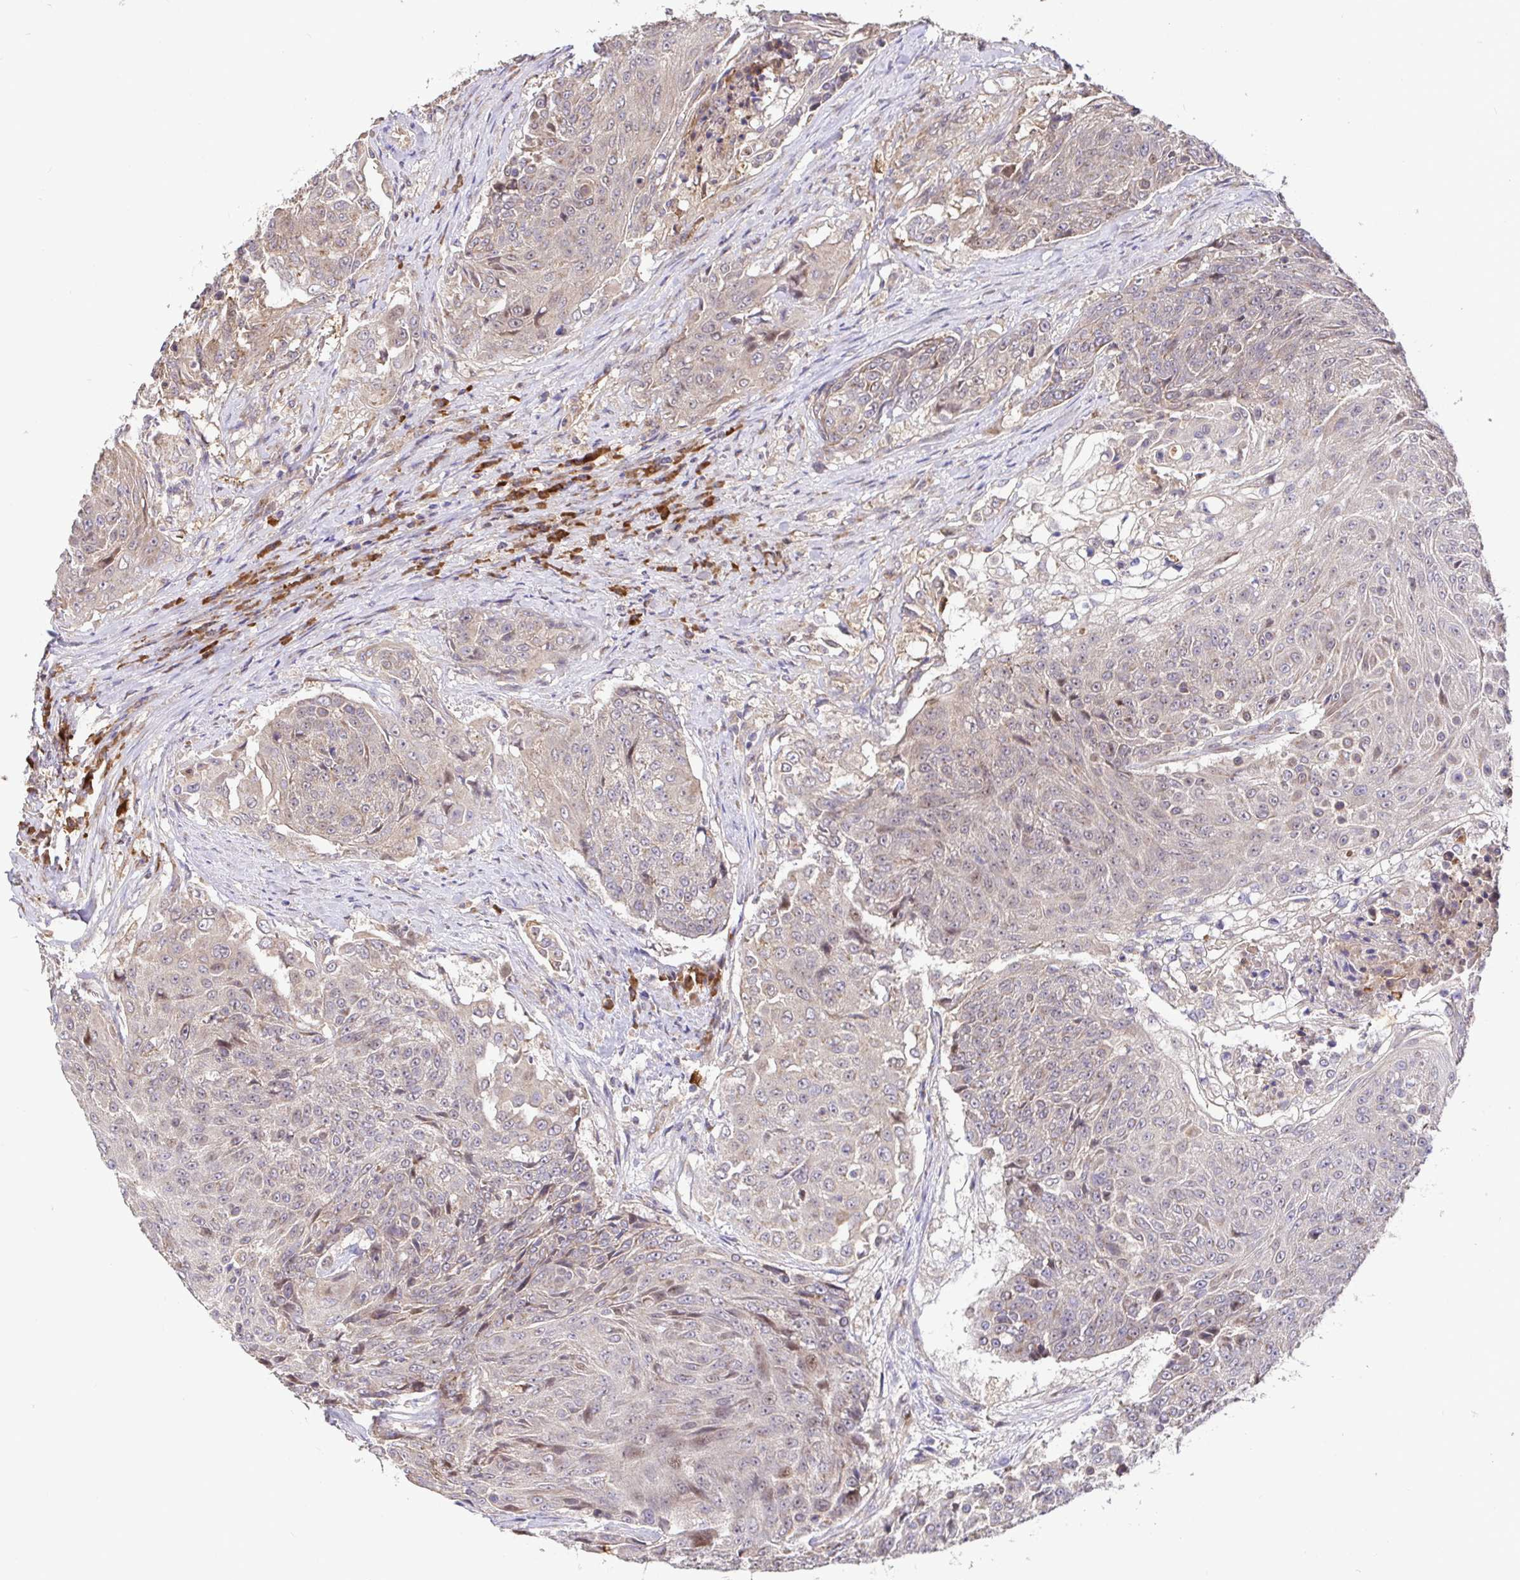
{"staining": {"intensity": "weak", "quantity": "<25%", "location": "cytoplasmic/membranous"}, "tissue": "urothelial cancer", "cell_type": "Tumor cells", "image_type": "cancer", "snomed": [{"axis": "morphology", "description": "Urothelial carcinoma, High grade"}, {"axis": "topography", "description": "Urinary bladder"}], "caption": "Photomicrograph shows no significant protein expression in tumor cells of urothelial carcinoma (high-grade).", "gene": "ELP1", "patient": {"sex": "female", "age": 63}}